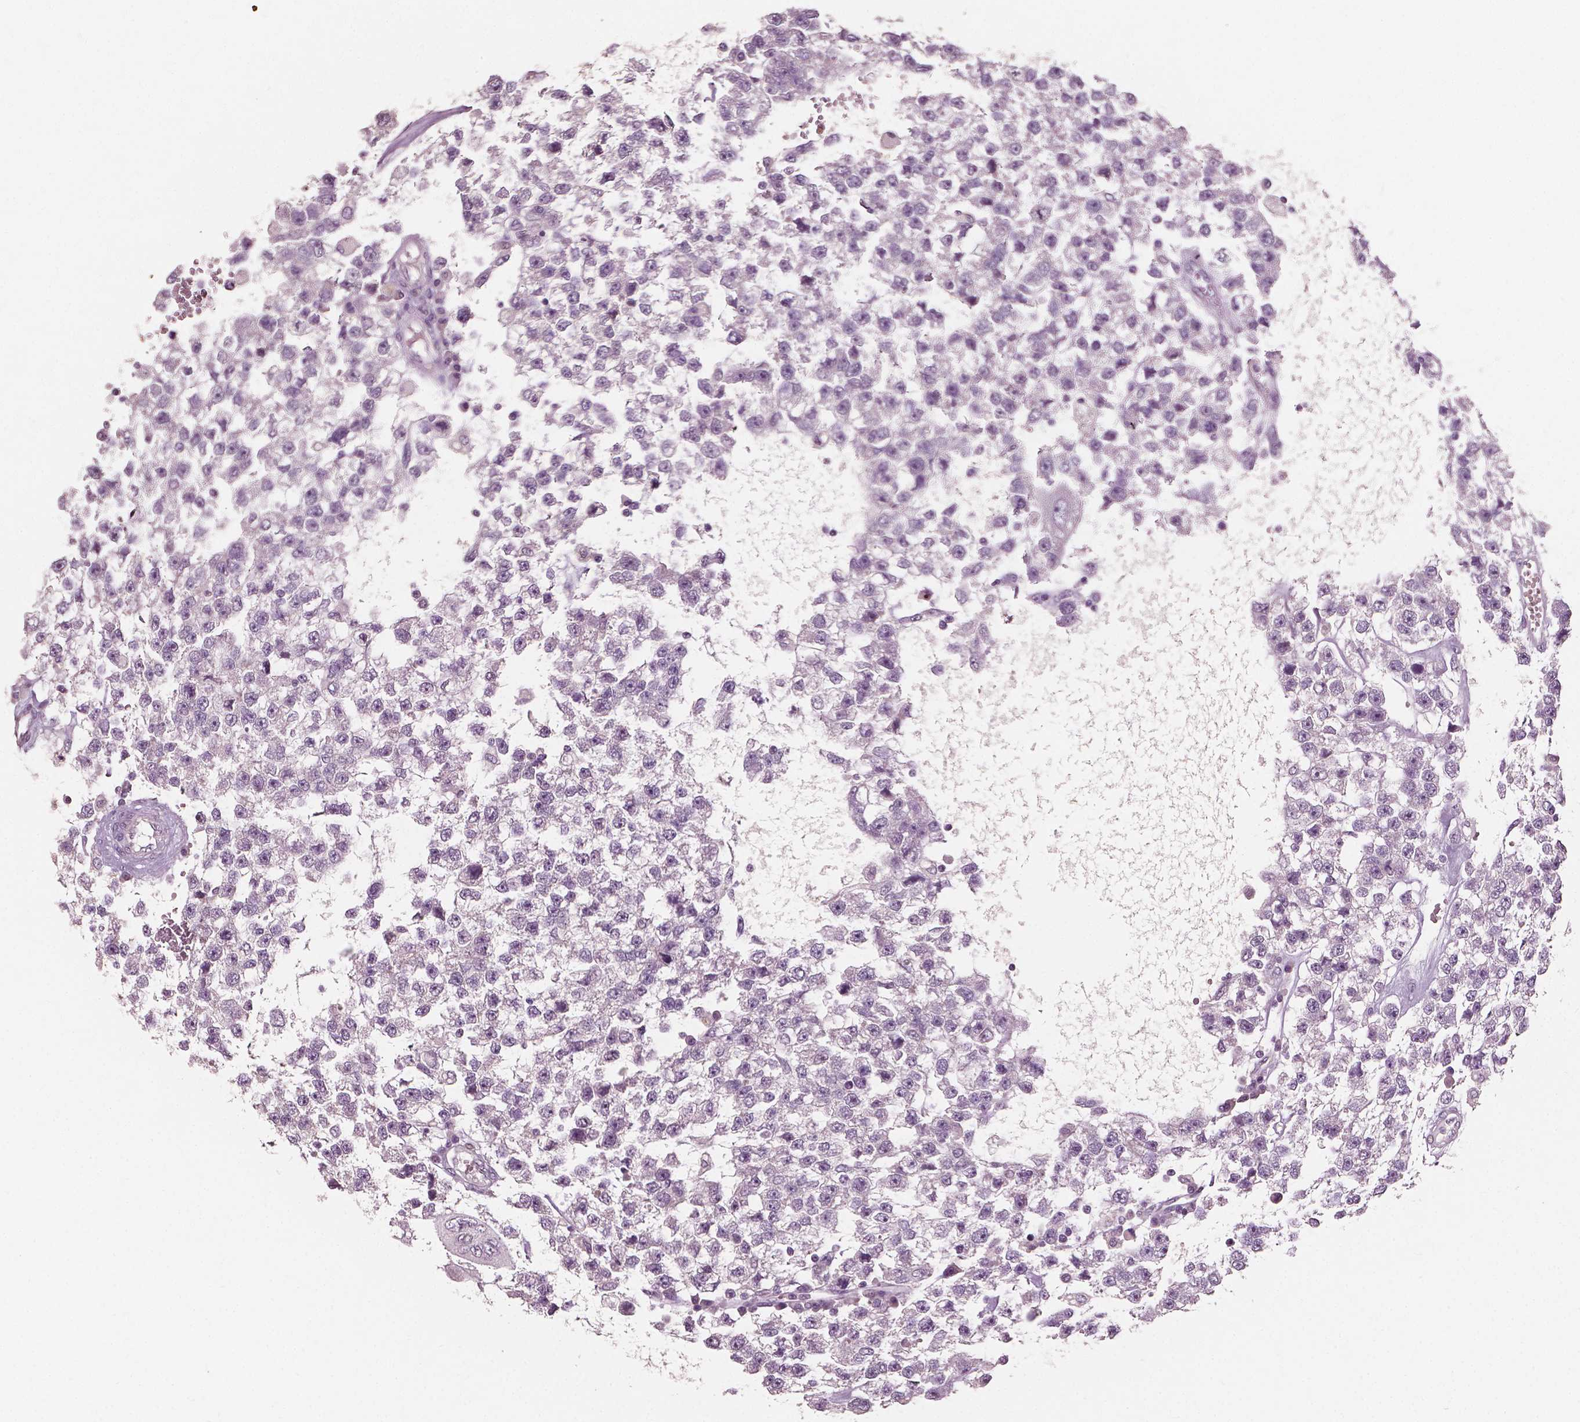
{"staining": {"intensity": "negative", "quantity": "none", "location": "none"}, "tissue": "testis cancer", "cell_type": "Tumor cells", "image_type": "cancer", "snomed": [{"axis": "morphology", "description": "Seminoma, NOS"}, {"axis": "topography", "description": "Testis"}], "caption": "An immunohistochemistry (IHC) histopathology image of testis cancer (seminoma) is shown. There is no staining in tumor cells of testis cancer (seminoma).", "gene": "PLA2R1", "patient": {"sex": "male", "age": 34}}